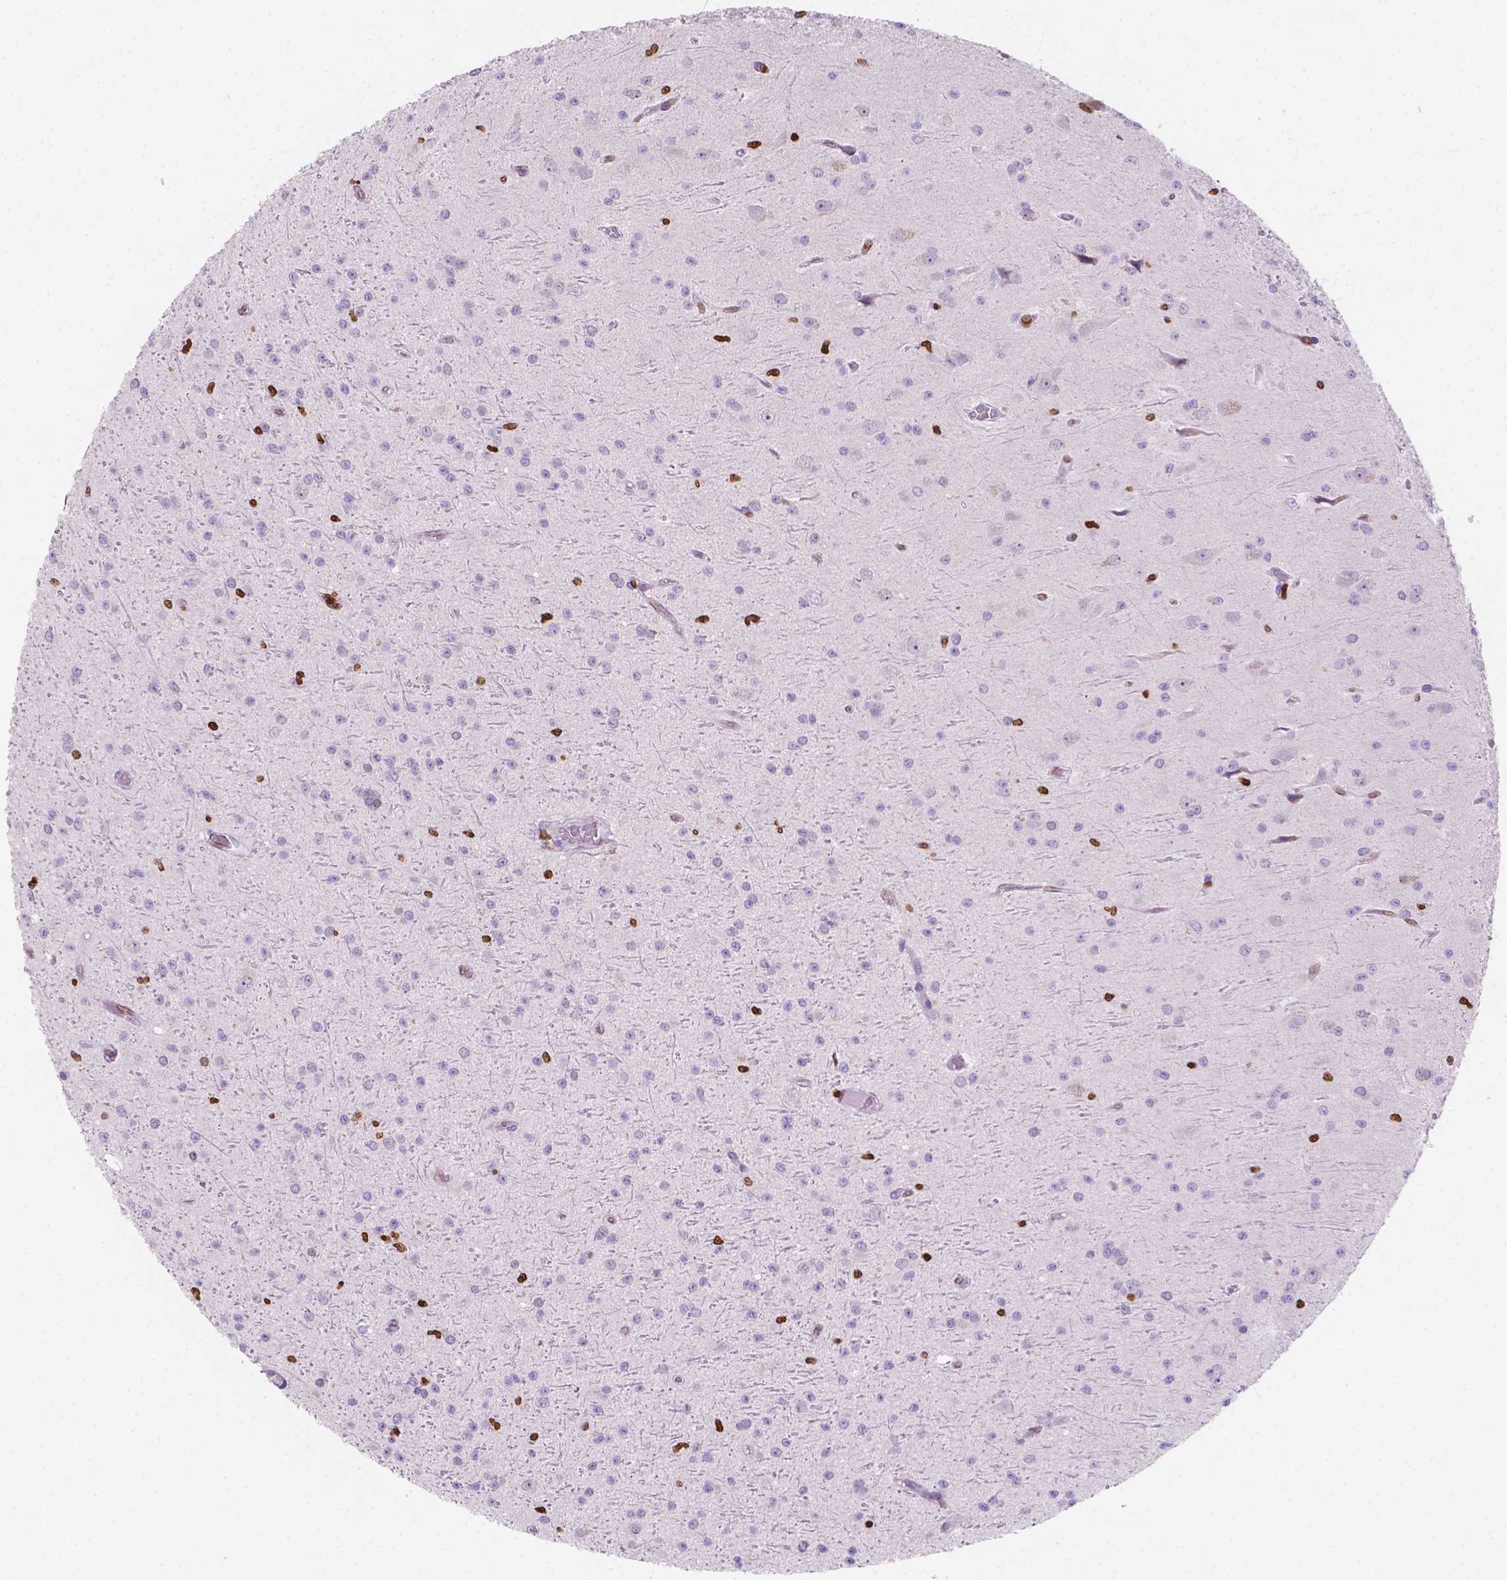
{"staining": {"intensity": "strong", "quantity": "<25%", "location": "nuclear"}, "tissue": "glioma", "cell_type": "Tumor cells", "image_type": "cancer", "snomed": [{"axis": "morphology", "description": "Glioma, malignant, Low grade"}, {"axis": "topography", "description": "Brain"}], "caption": "Immunohistochemical staining of human glioma reveals medium levels of strong nuclear staining in approximately <25% of tumor cells. Nuclei are stained in blue.", "gene": "CBY3", "patient": {"sex": "male", "age": 27}}